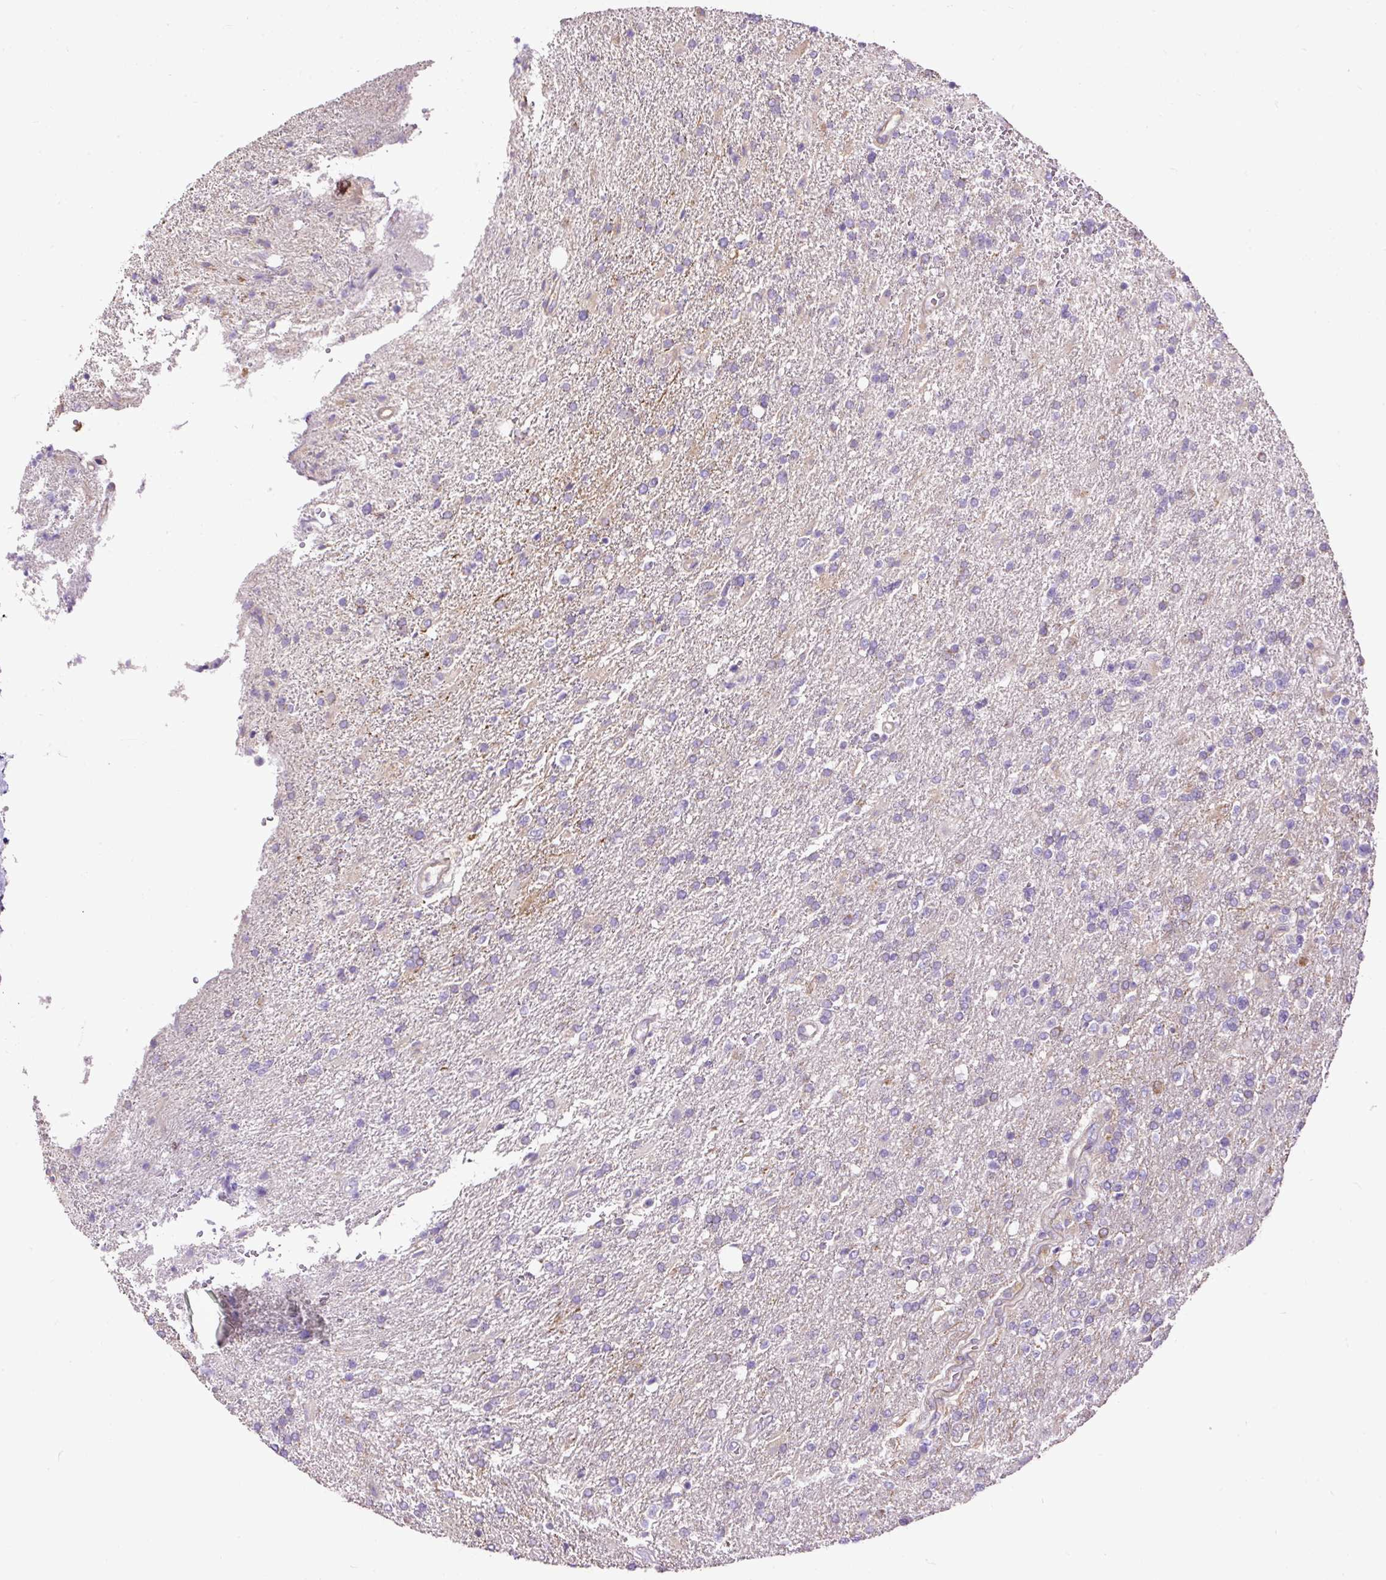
{"staining": {"intensity": "moderate", "quantity": "<25%", "location": "cytoplasmic/membranous"}, "tissue": "glioma", "cell_type": "Tumor cells", "image_type": "cancer", "snomed": [{"axis": "morphology", "description": "Glioma, malignant, High grade"}, {"axis": "topography", "description": "Brain"}], "caption": "About <25% of tumor cells in human malignant glioma (high-grade) demonstrate moderate cytoplasmic/membranous protein positivity as visualized by brown immunohistochemical staining.", "gene": "PDIA2", "patient": {"sex": "male", "age": 56}}